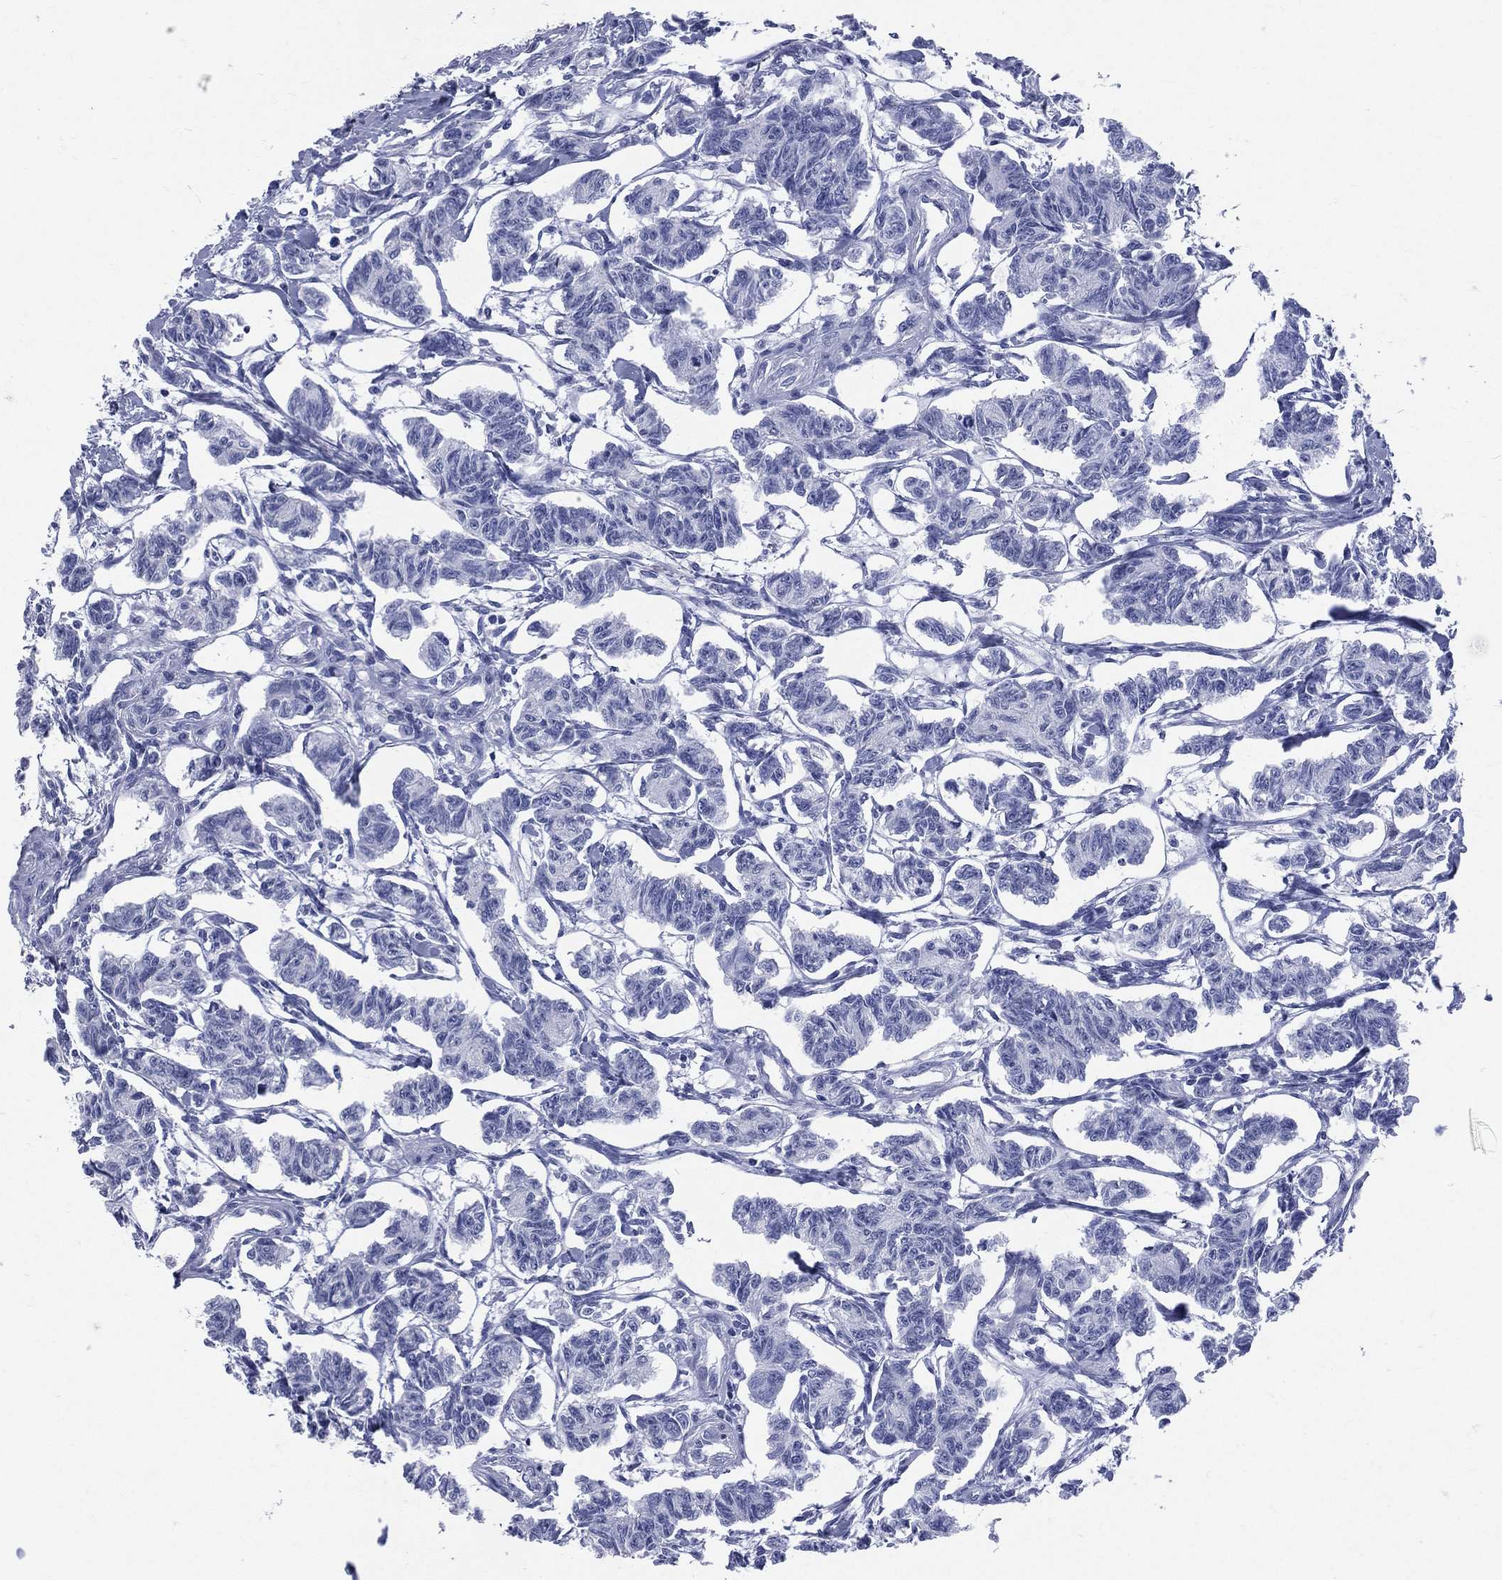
{"staining": {"intensity": "negative", "quantity": "none", "location": "none"}, "tissue": "carcinoid", "cell_type": "Tumor cells", "image_type": "cancer", "snomed": [{"axis": "morphology", "description": "Carcinoid, malignant, NOS"}, {"axis": "topography", "description": "Kidney"}], "caption": "Photomicrograph shows no protein positivity in tumor cells of carcinoid tissue. Brightfield microscopy of immunohistochemistry (IHC) stained with DAB (brown) and hematoxylin (blue), captured at high magnification.", "gene": "CYLC1", "patient": {"sex": "female", "age": 41}}